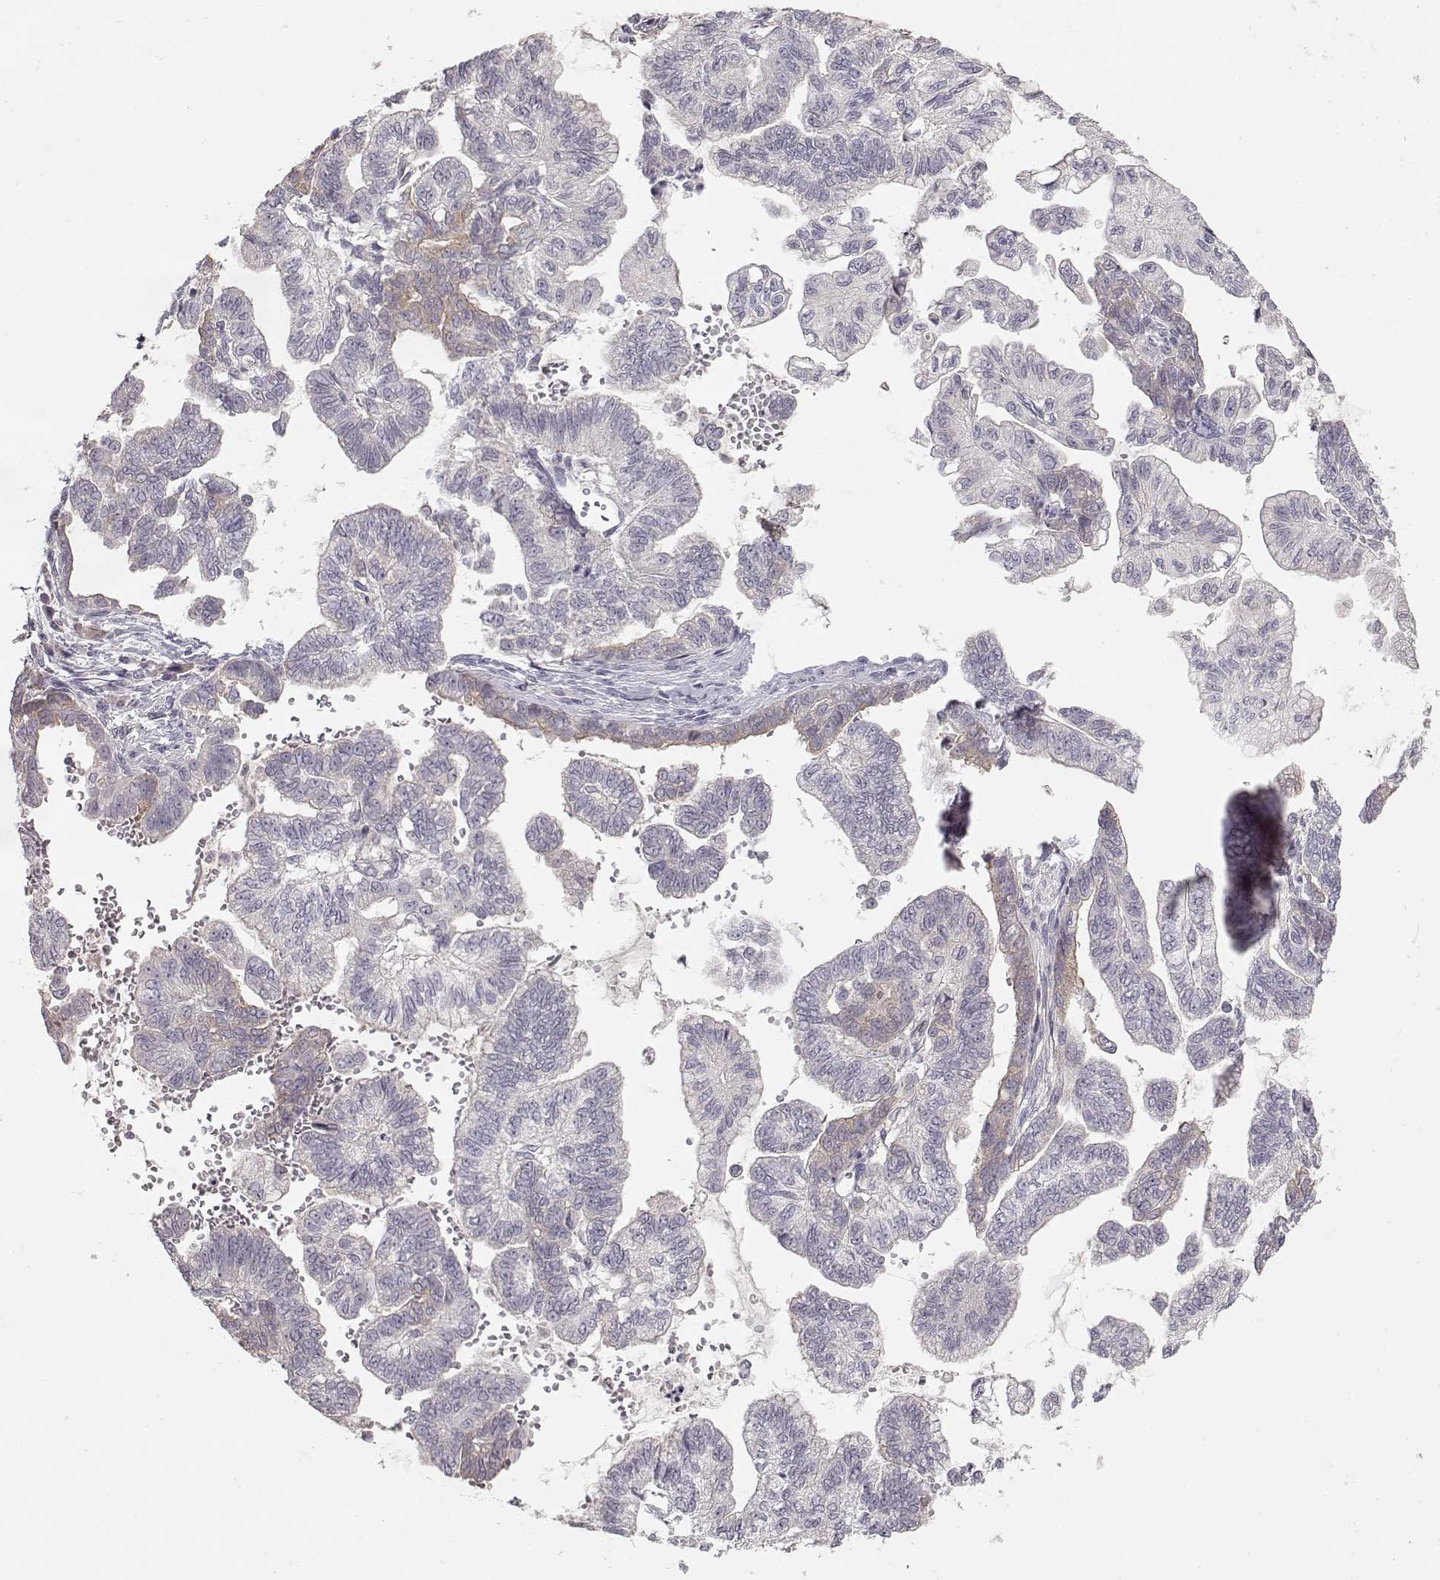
{"staining": {"intensity": "negative", "quantity": "none", "location": "none"}, "tissue": "stomach cancer", "cell_type": "Tumor cells", "image_type": "cancer", "snomed": [{"axis": "morphology", "description": "Adenocarcinoma, NOS"}, {"axis": "topography", "description": "Stomach"}], "caption": "Tumor cells show no significant protein staining in adenocarcinoma (stomach). (DAB (3,3'-diaminobenzidine) IHC, high magnification).", "gene": "ARHGAP8", "patient": {"sex": "male", "age": 83}}